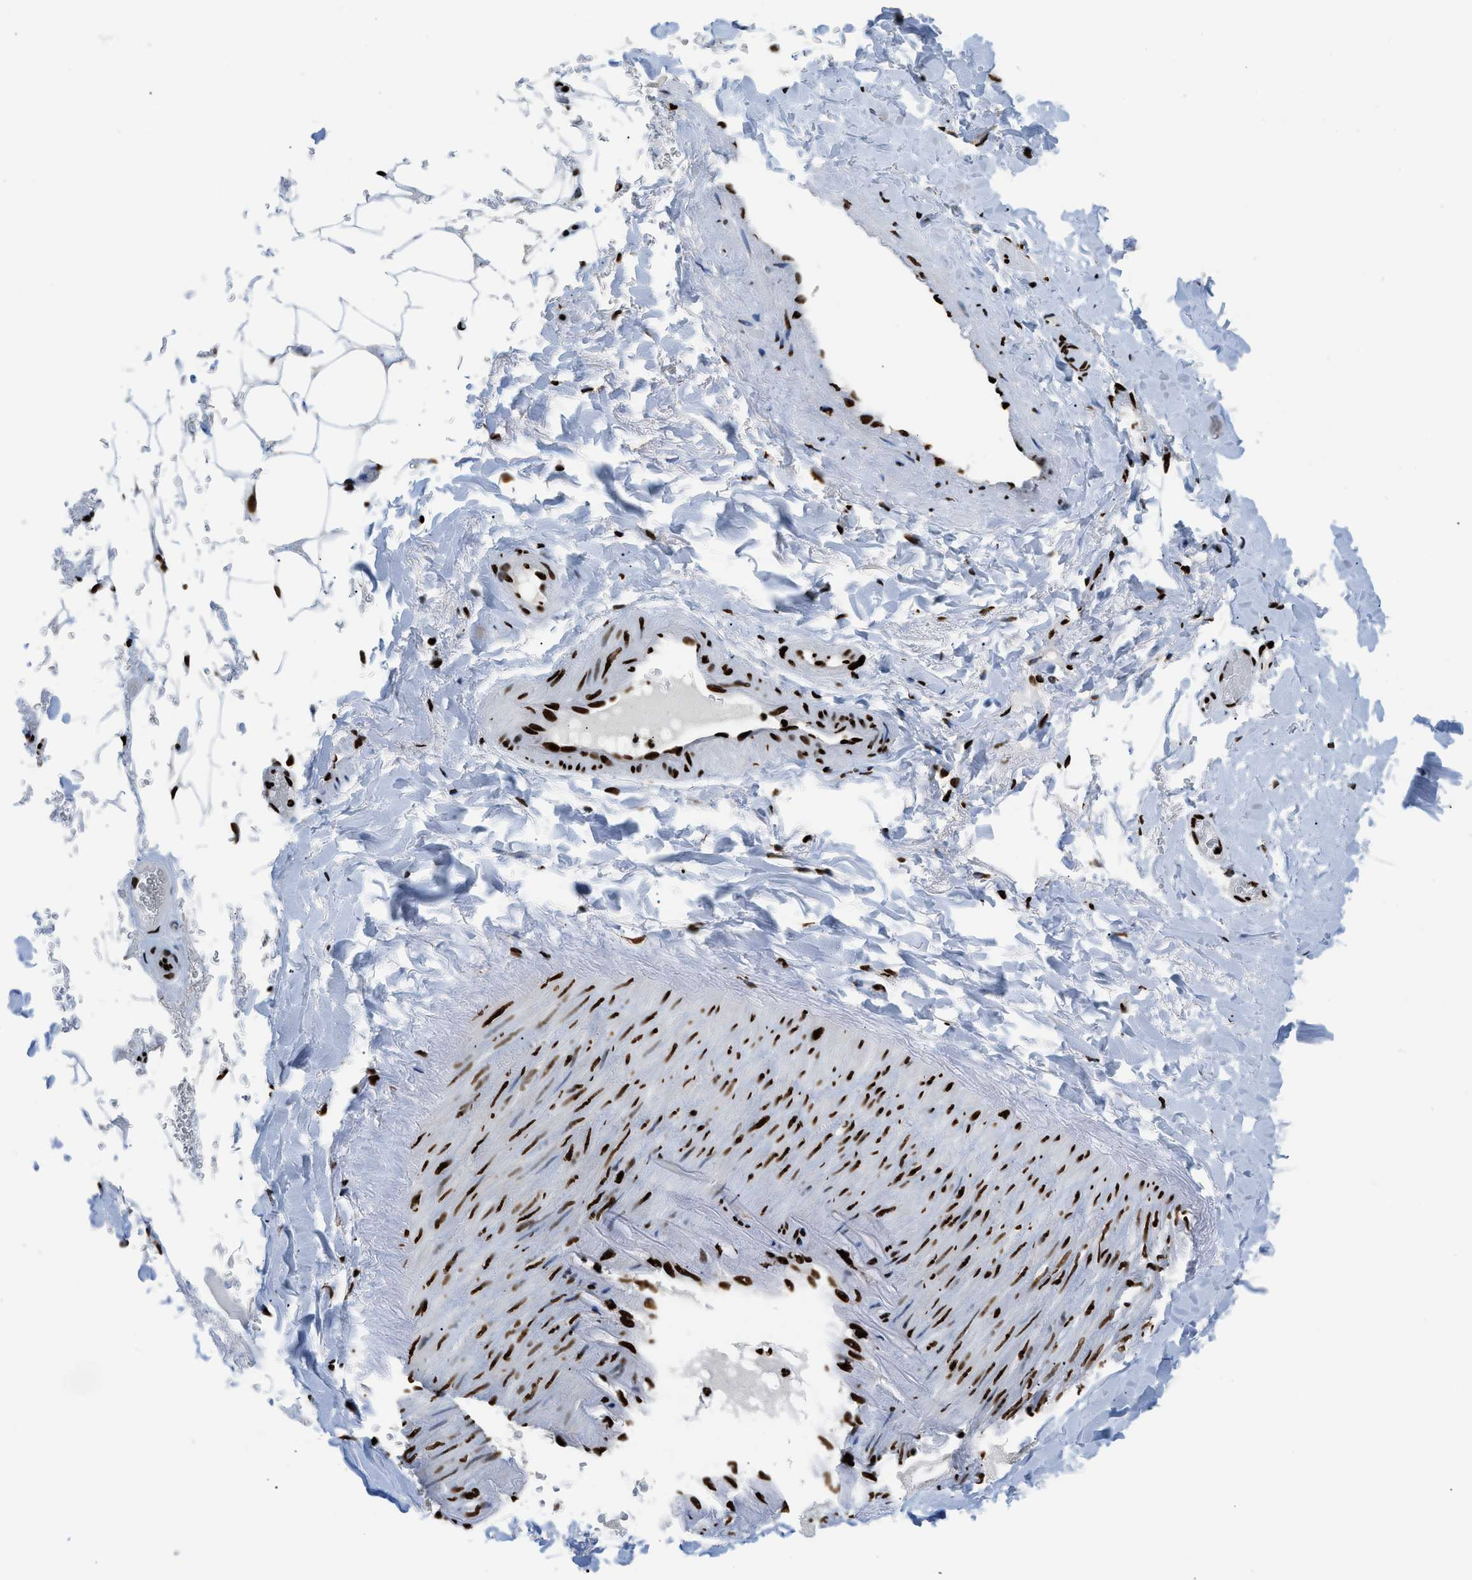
{"staining": {"intensity": "strong", "quantity": "25%-75%", "location": "nuclear"}, "tissue": "adipose tissue", "cell_type": "Adipocytes", "image_type": "normal", "snomed": [{"axis": "morphology", "description": "Normal tissue, NOS"}, {"axis": "topography", "description": "Peripheral nerve tissue"}], "caption": "Immunohistochemistry (IHC) (DAB (3,3'-diaminobenzidine)) staining of normal human adipose tissue demonstrates strong nuclear protein staining in approximately 25%-75% of adipocytes.", "gene": "HNRNPM", "patient": {"sex": "male", "age": 70}}